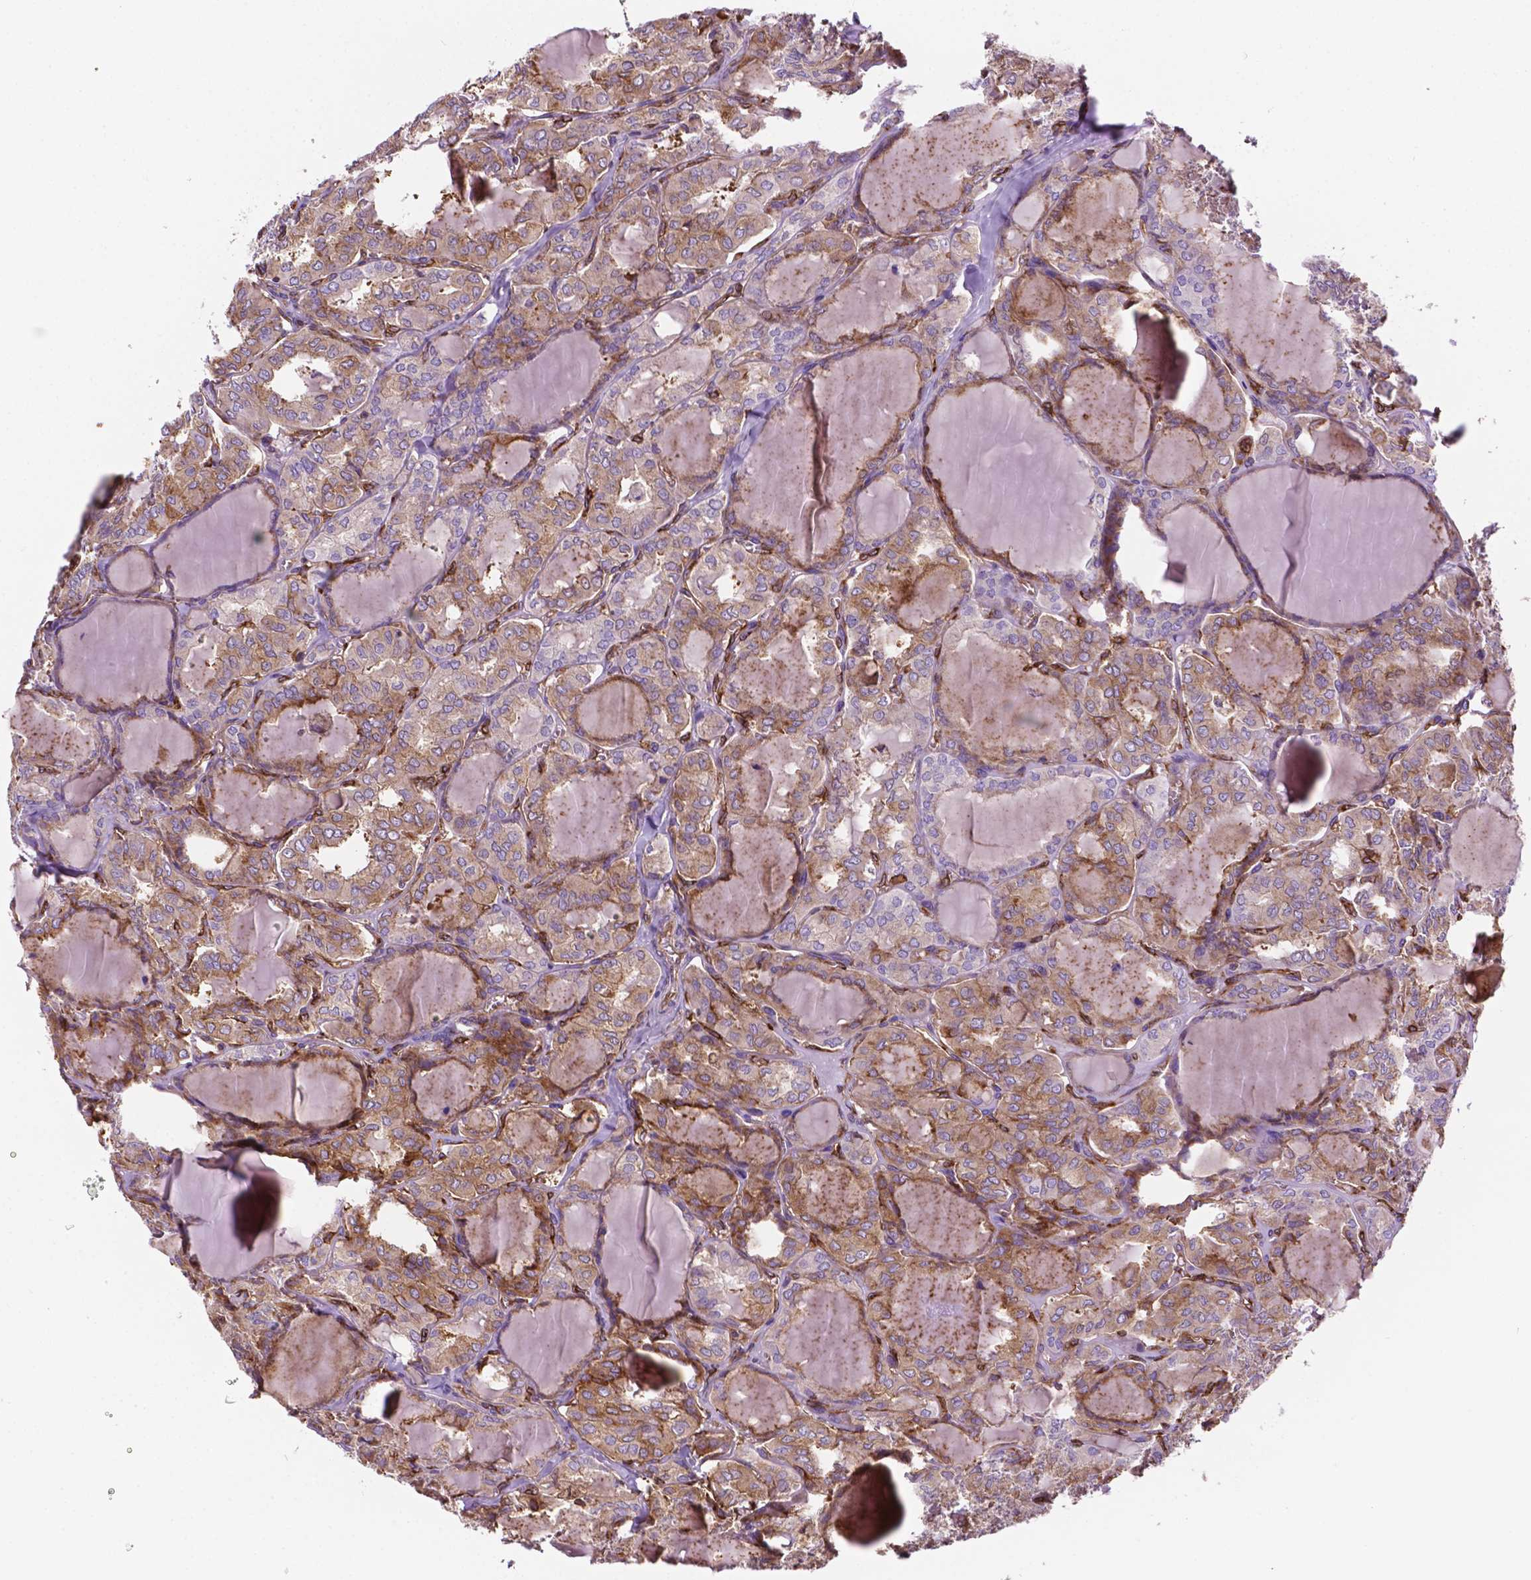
{"staining": {"intensity": "moderate", "quantity": "25%-75%", "location": "cytoplasmic/membranous"}, "tissue": "thyroid cancer", "cell_type": "Tumor cells", "image_type": "cancer", "snomed": [{"axis": "morphology", "description": "Papillary adenocarcinoma, NOS"}, {"axis": "topography", "description": "Thyroid gland"}], "caption": "Protein staining by IHC shows moderate cytoplasmic/membranous positivity in about 25%-75% of tumor cells in thyroid papillary adenocarcinoma.", "gene": "DCN", "patient": {"sex": "male", "age": 20}}